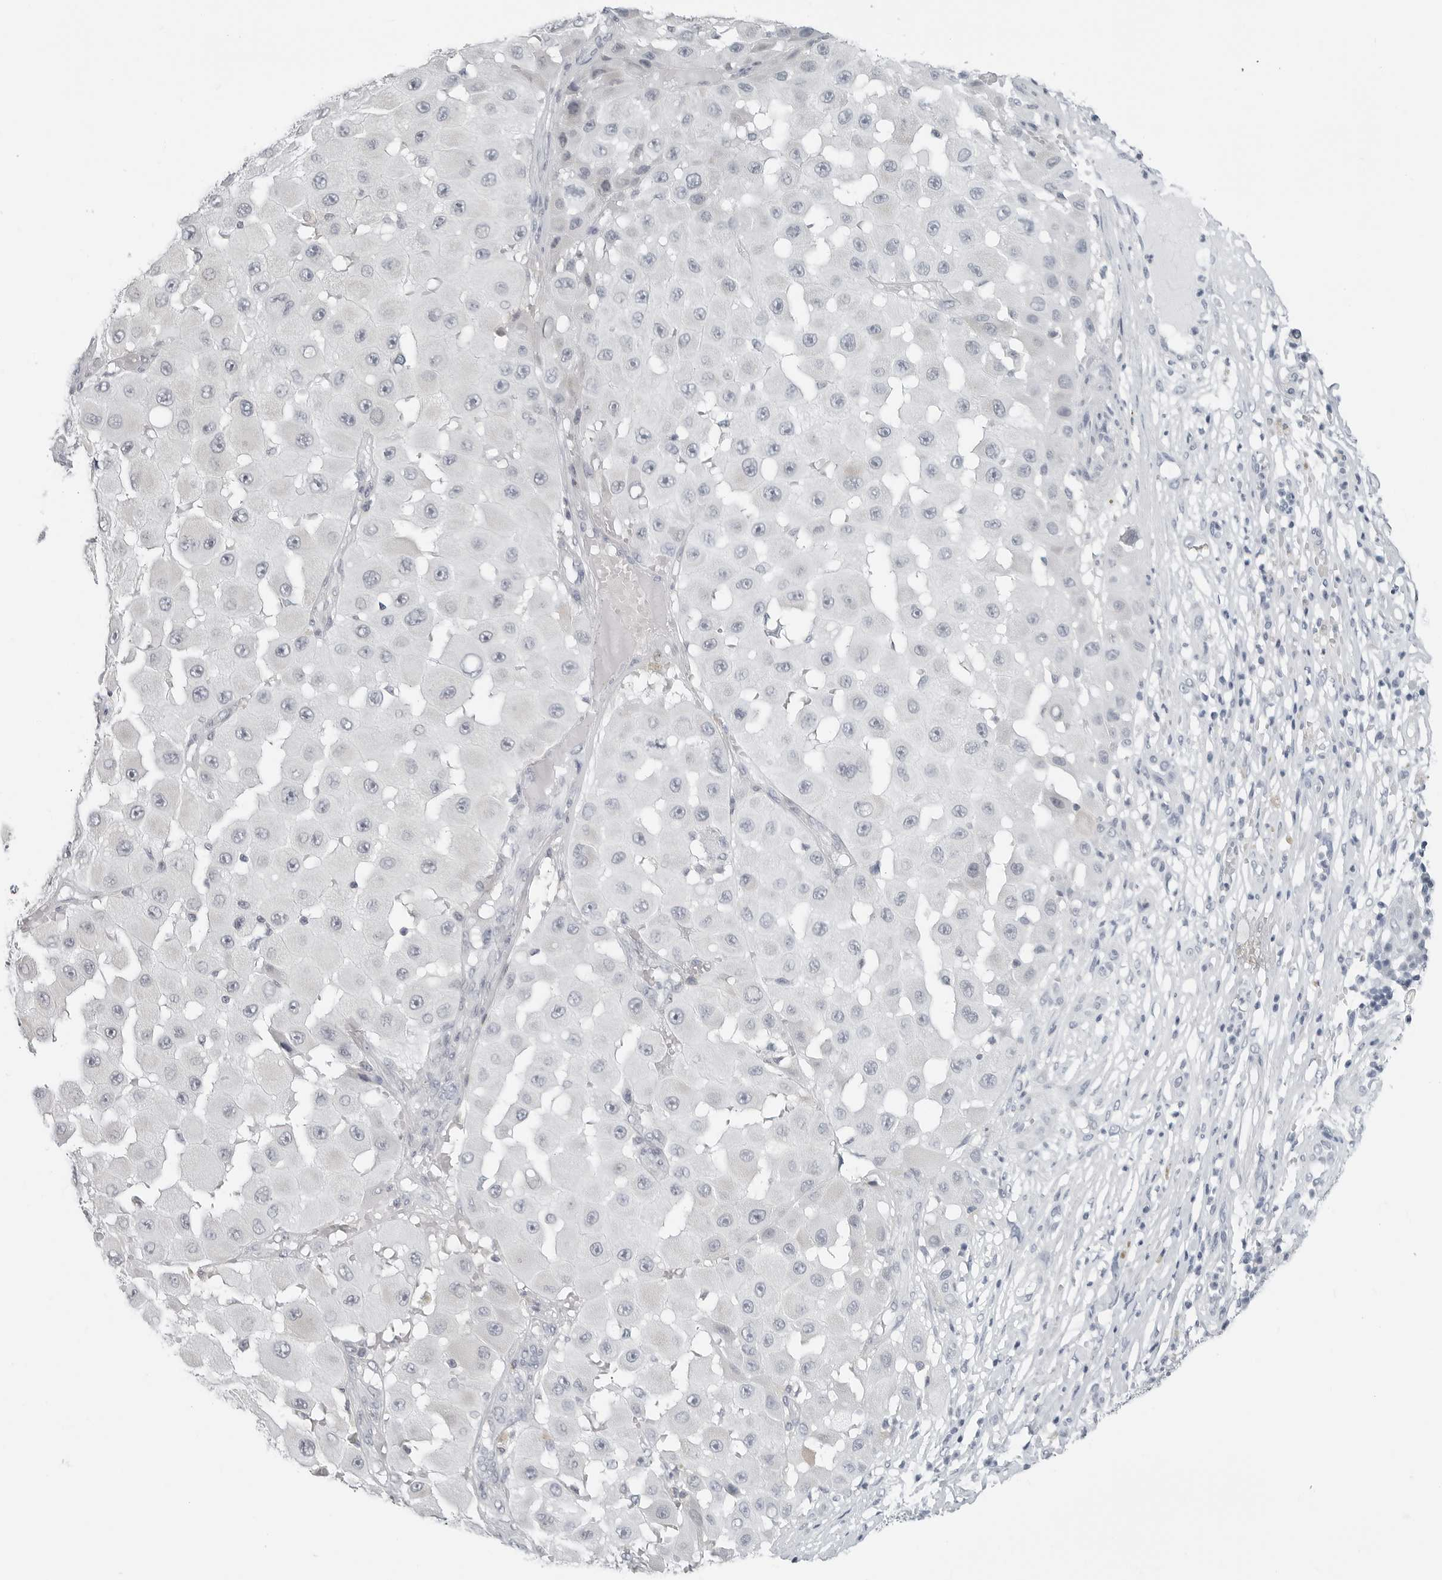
{"staining": {"intensity": "negative", "quantity": "none", "location": "none"}, "tissue": "melanoma", "cell_type": "Tumor cells", "image_type": "cancer", "snomed": [{"axis": "morphology", "description": "Malignant melanoma, NOS"}, {"axis": "topography", "description": "Skin"}], "caption": "Protein analysis of melanoma exhibits no significant expression in tumor cells.", "gene": "XIRP1", "patient": {"sex": "female", "age": 81}}